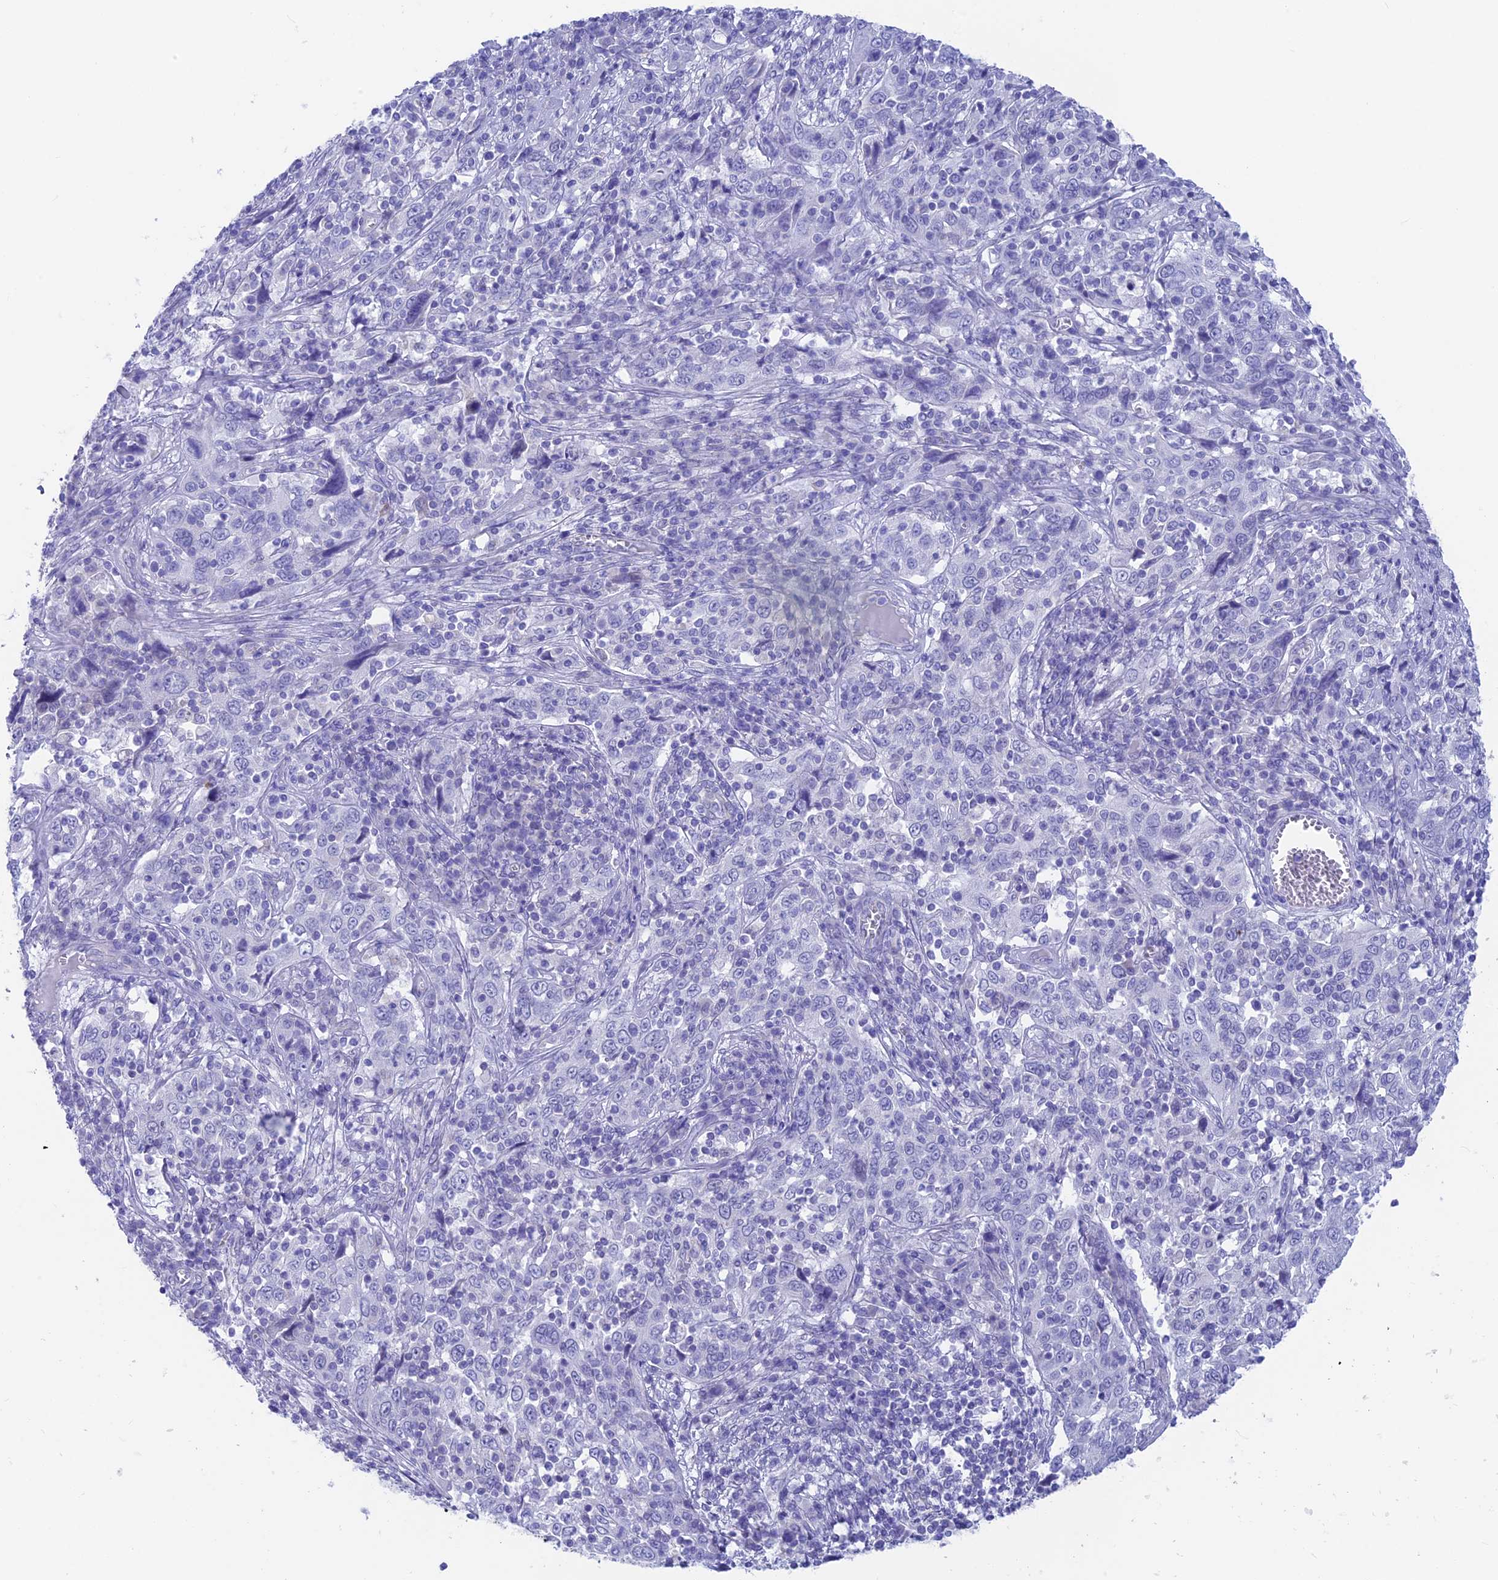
{"staining": {"intensity": "negative", "quantity": "none", "location": "none"}, "tissue": "cervical cancer", "cell_type": "Tumor cells", "image_type": "cancer", "snomed": [{"axis": "morphology", "description": "Squamous cell carcinoma, NOS"}, {"axis": "topography", "description": "Cervix"}], "caption": "An image of cervical cancer stained for a protein exhibits no brown staining in tumor cells.", "gene": "GNGT2", "patient": {"sex": "female", "age": 46}}